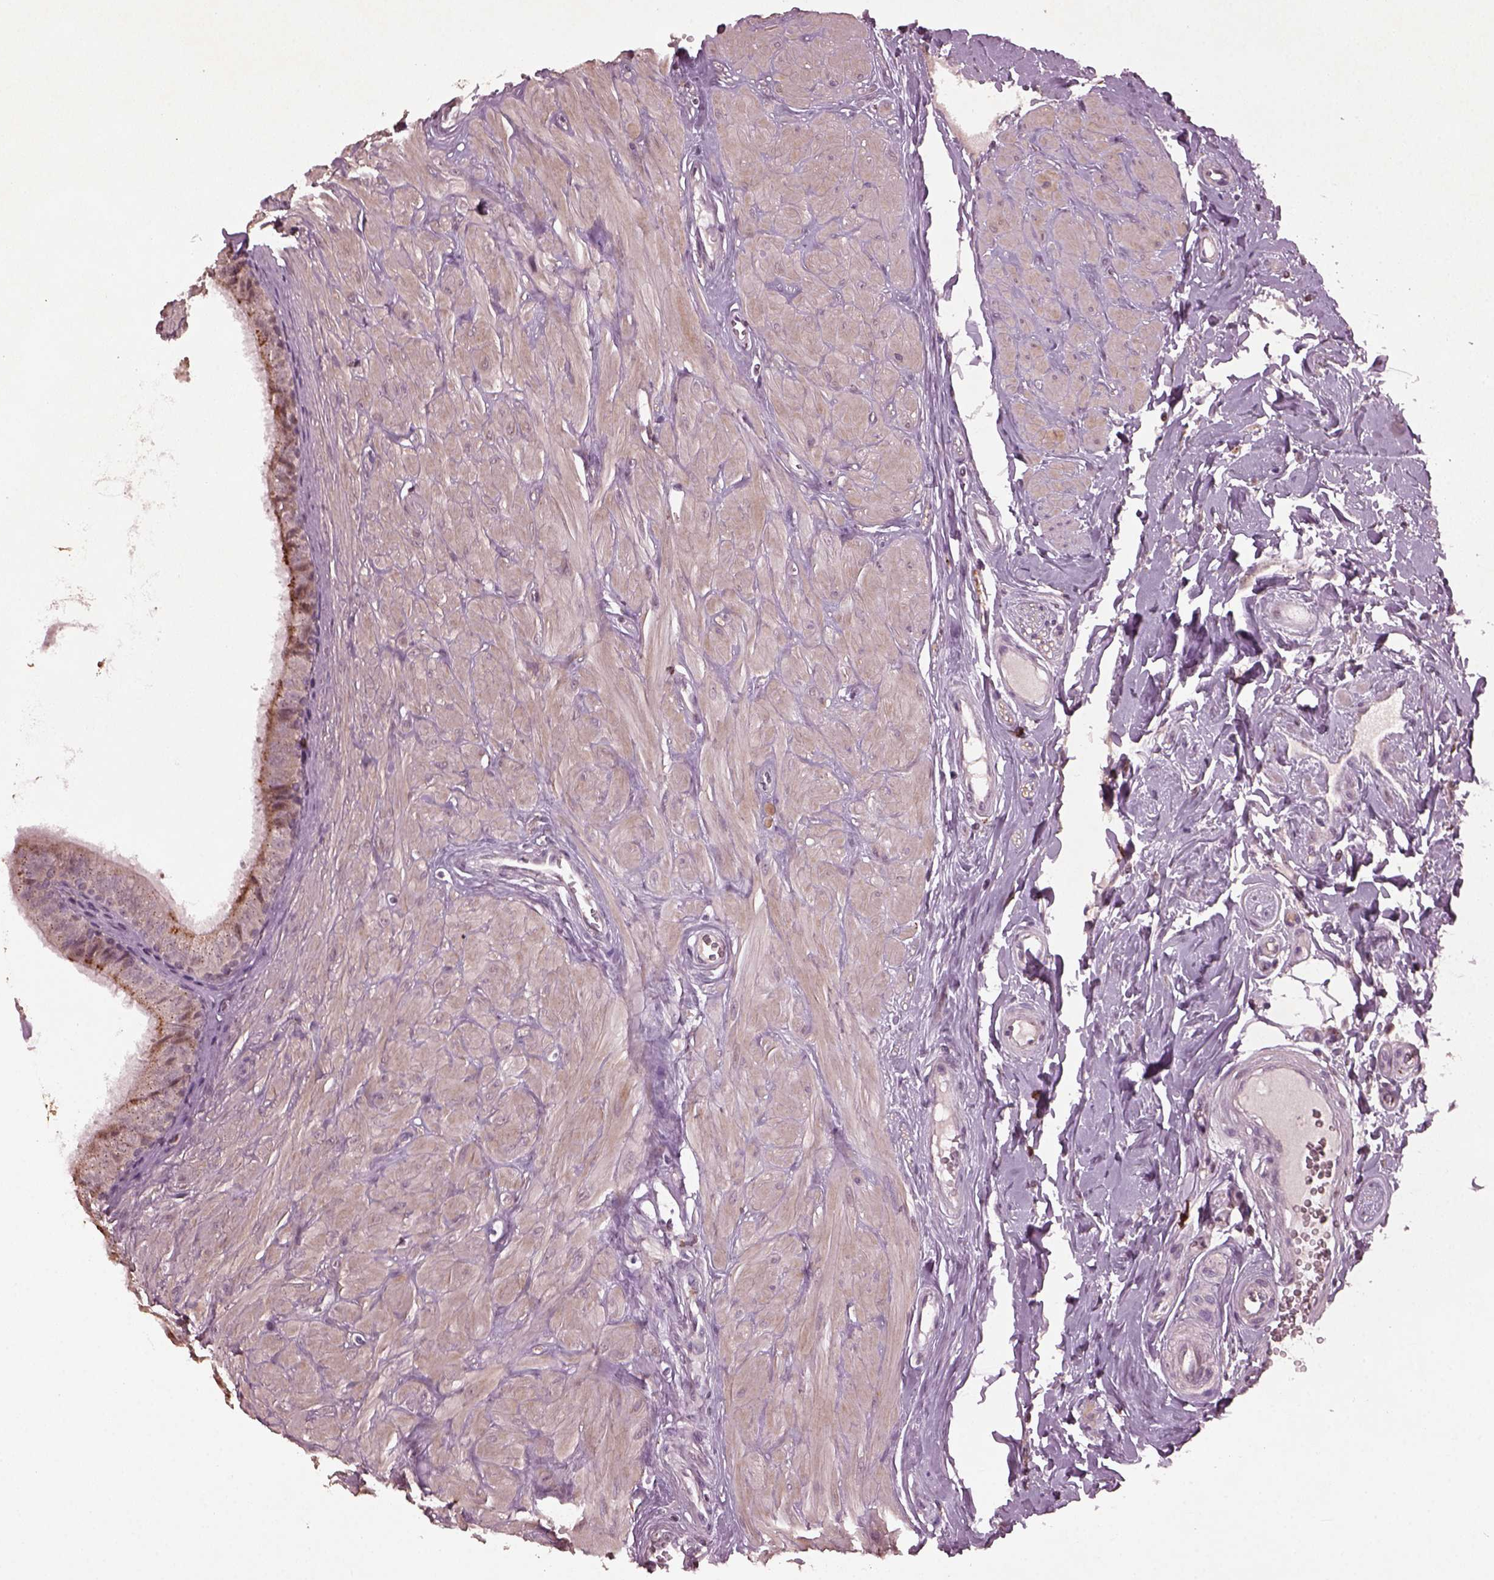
{"staining": {"intensity": "moderate", "quantity": ">75%", "location": "cytoplasmic/membranous"}, "tissue": "epididymis", "cell_type": "Glandular cells", "image_type": "normal", "snomed": [{"axis": "morphology", "description": "Normal tissue, NOS"}, {"axis": "topography", "description": "Epididymis"}], "caption": "Epididymis stained with a protein marker reveals moderate staining in glandular cells.", "gene": "RUFY3", "patient": {"sex": "male", "age": 37}}